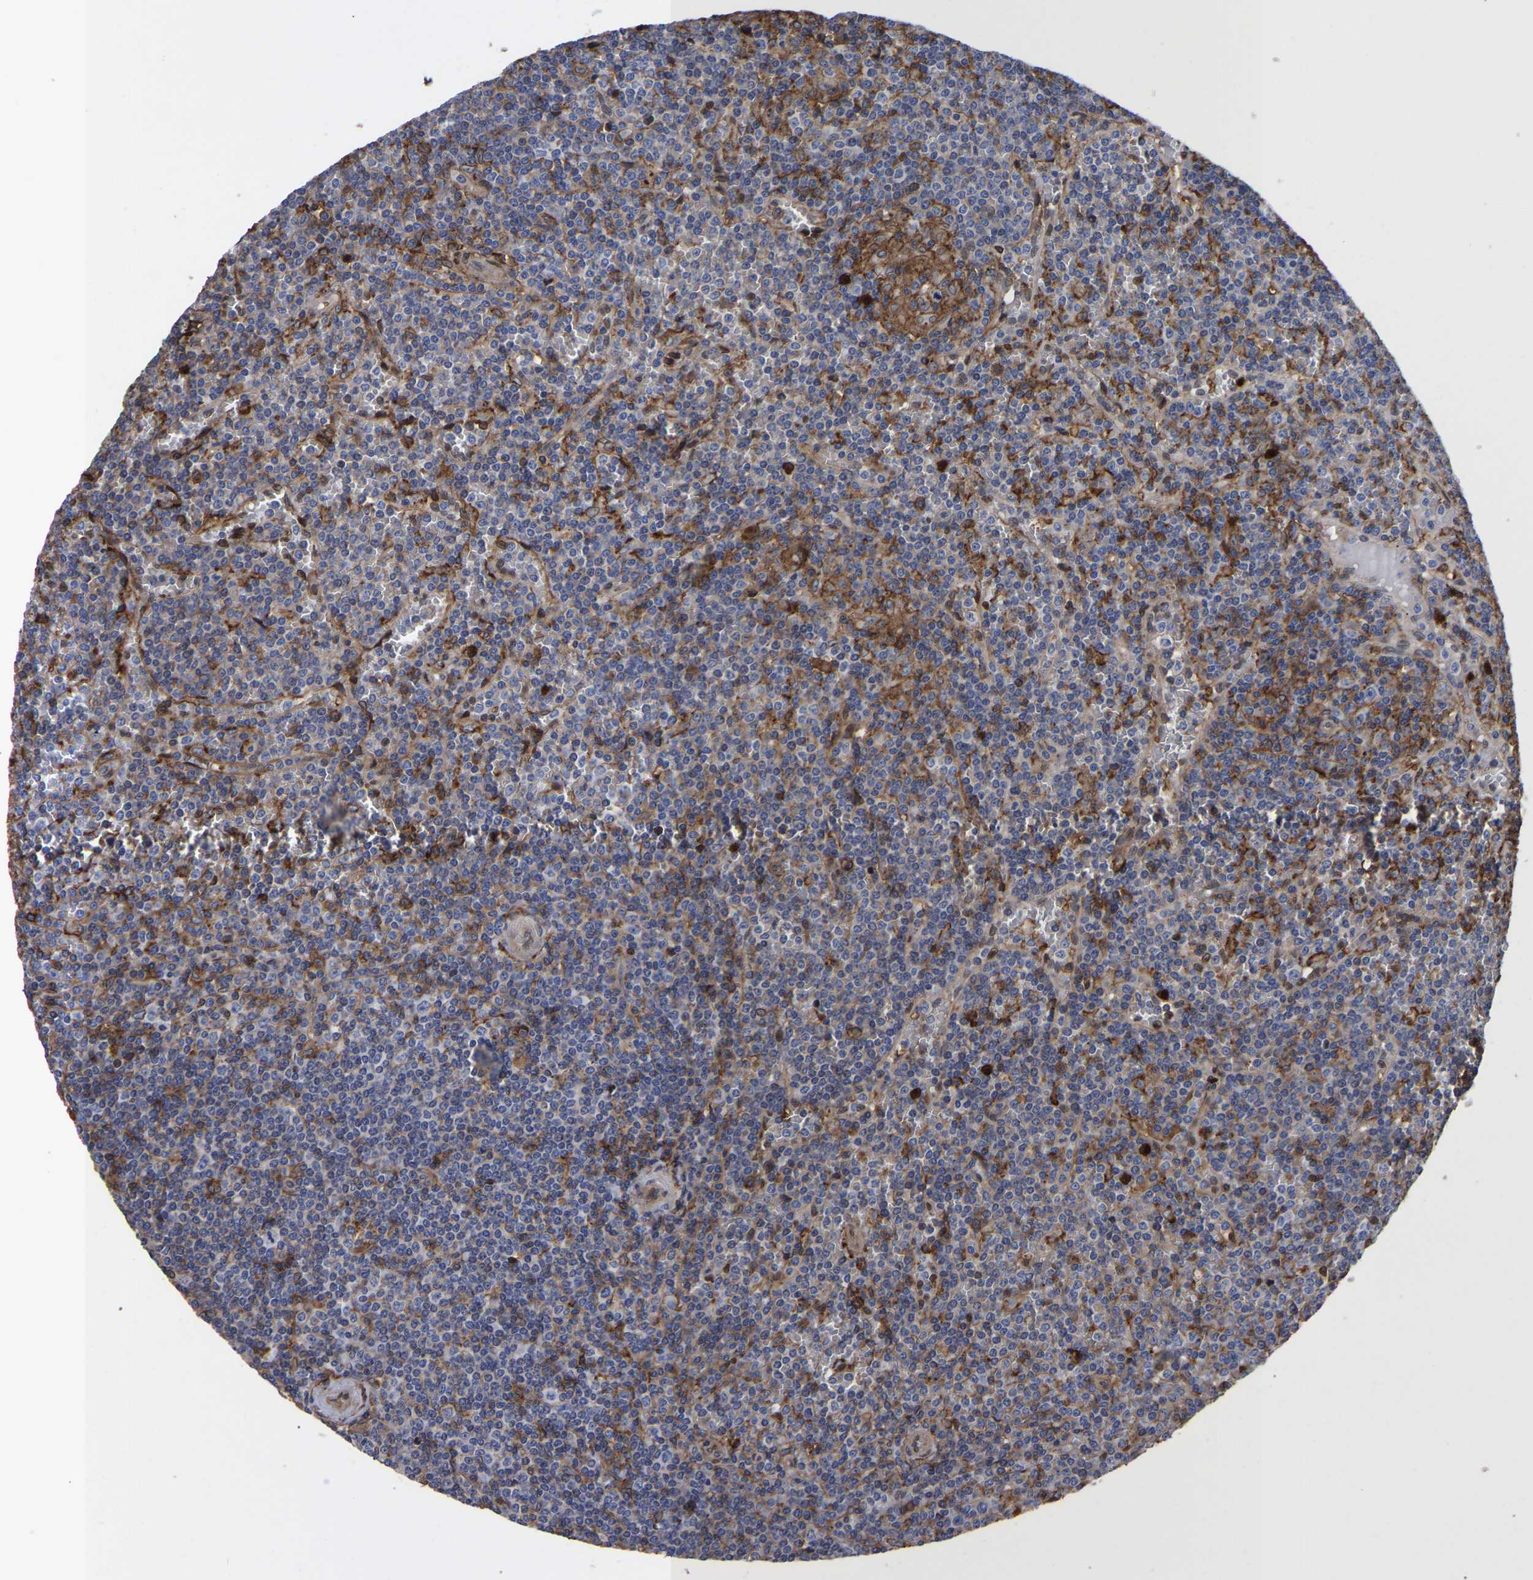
{"staining": {"intensity": "negative", "quantity": "none", "location": "none"}, "tissue": "lymphoma", "cell_type": "Tumor cells", "image_type": "cancer", "snomed": [{"axis": "morphology", "description": "Malignant lymphoma, non-Hodgkin's type, Low grade"}, {"axis": "topography", "description": "Spleen"}], "caption": "Tumor cells are negative for protein expression in human low-grade malignant lymphoma, non-Hodgkin's type. The staining was performed using DAB to visualize the protein expression in brown, while the nuclei were stained in blue with hematoxylin (Magnification: 20x).", "gene": "LIF", "patient": {"sex": "female", "age": 19}}